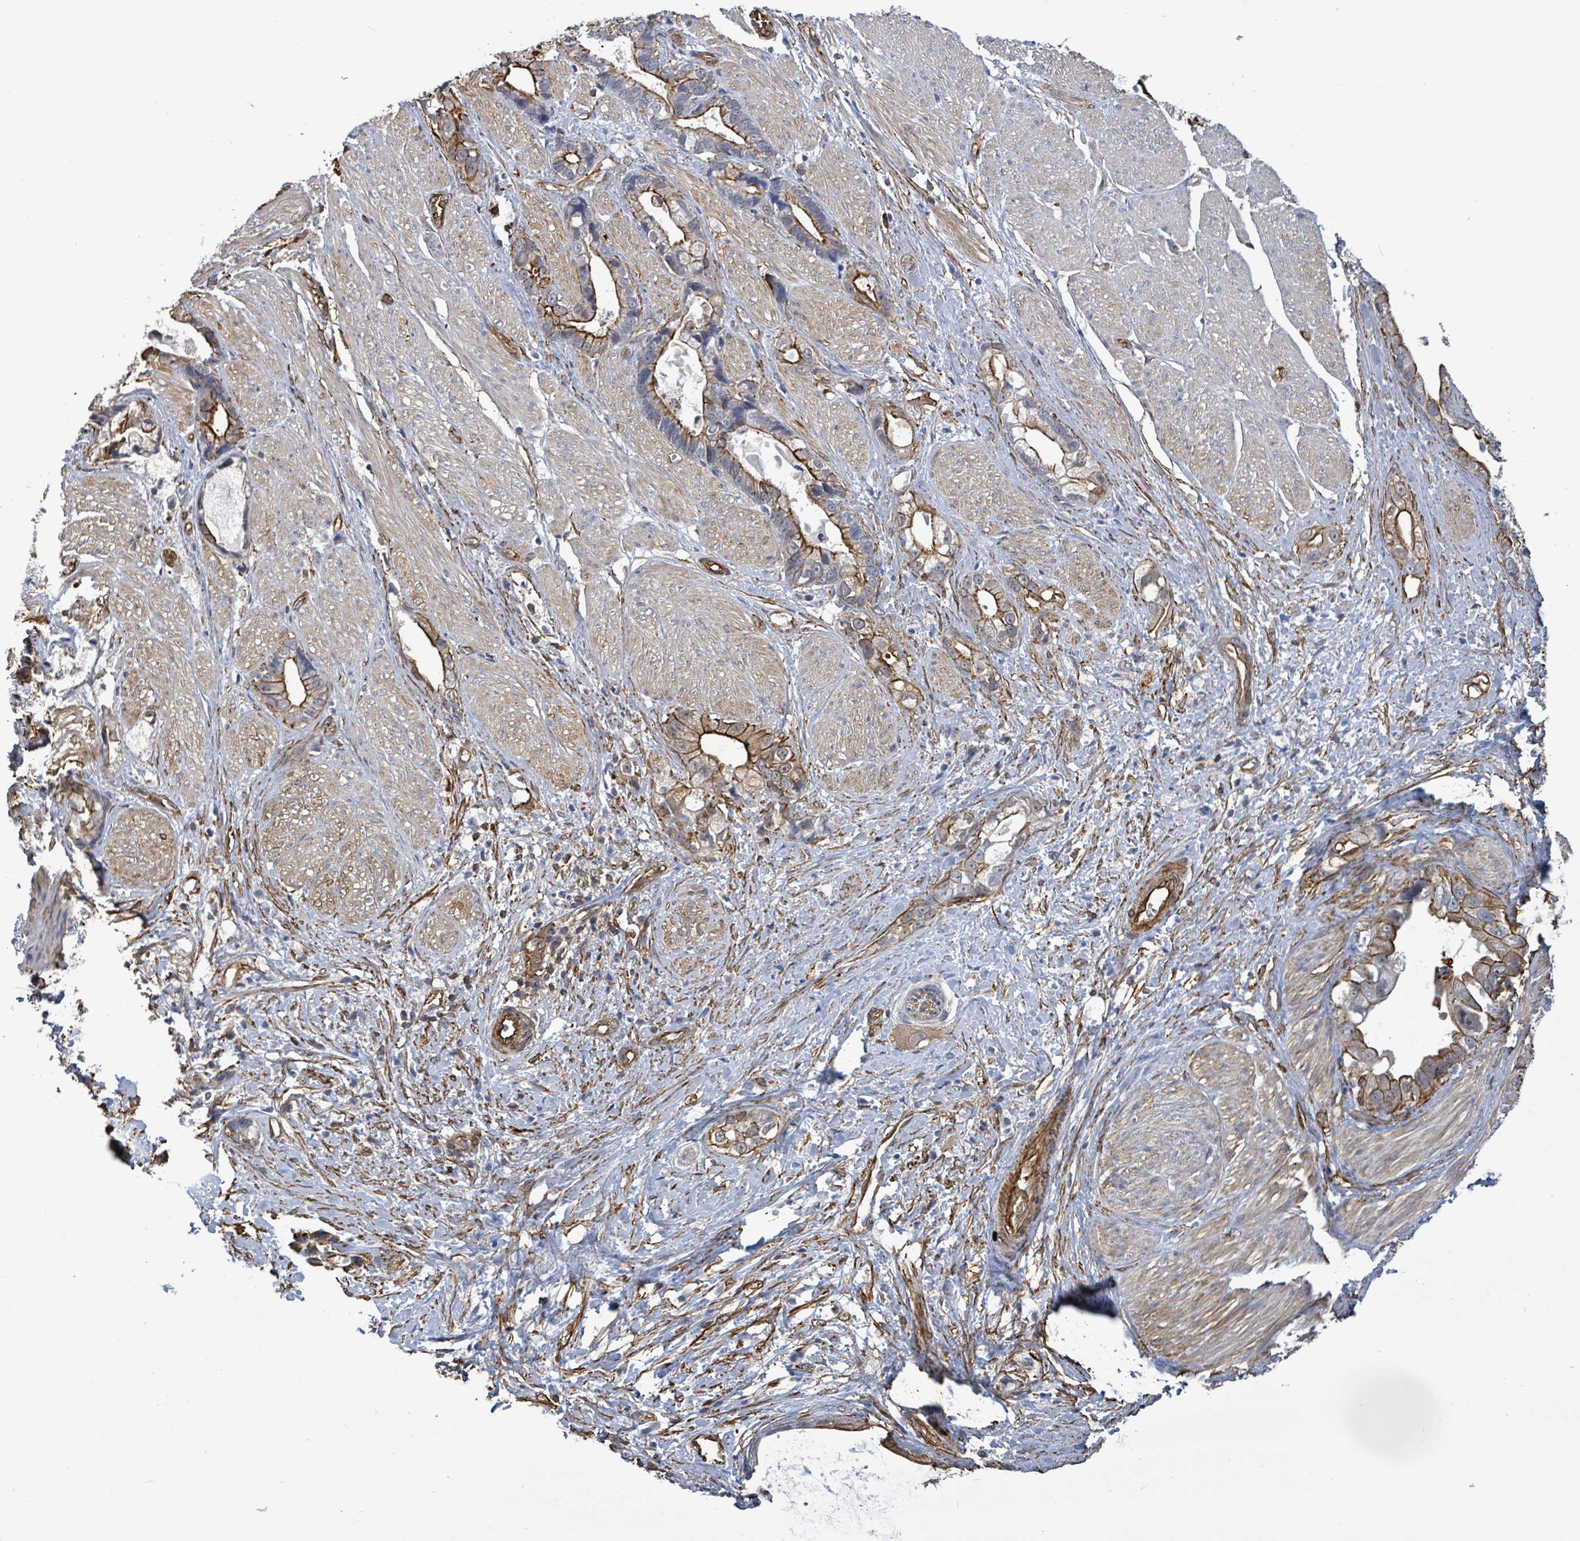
{"staining": {"intensity": "strong", "quantity": "25%-75%", "location": "cytoplasmic/membranous"}, "tissue": "stomach cancer", "cell_type": "Tumor cells", "image_type": "cancer", "snomed": [{"axis": "morphology", "description": "Adenocarcinoma, NOS"}, {"axis": "topography", "description": "Stomach"}], "caption": "A brown stain shows strong cytoplasmic/membranous expression of a protein in human adenocarcinoma (stomach) tumor cells. Using DAB (brown) and hematoxylin (blue) stains, captured at high magnification using brightfield microscopy.", "gene": "PRKRIP1", "patient": {"sex": "male", "age": 55}}